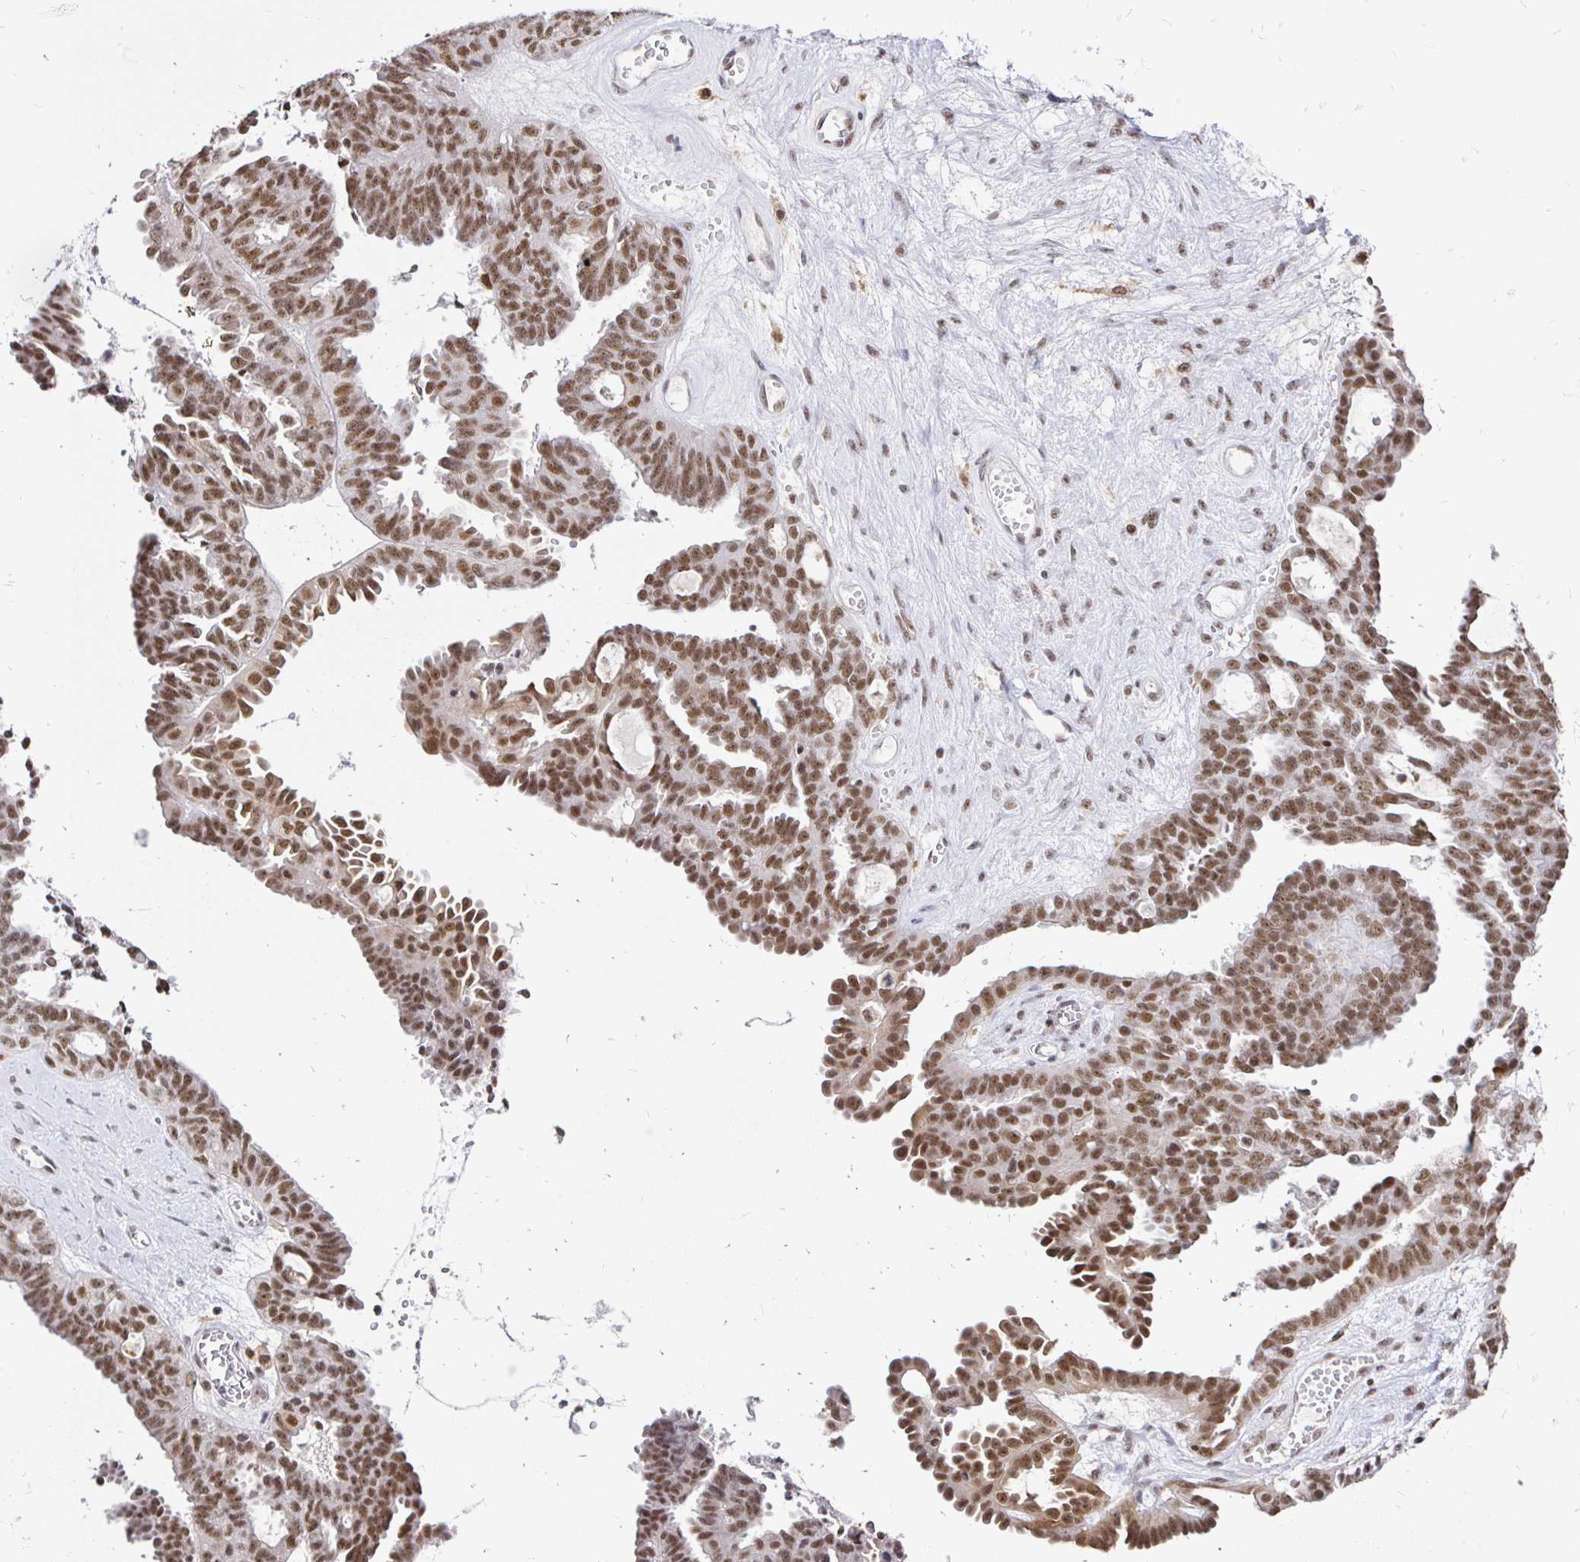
{"staining": {"intensity": "moderate", "quantity": ">75%", "location": "nuclear"}, "tissue": "ovarian cancer", "cell_type": "Tumor cells", "image_type": "cancer", "snomed": [{"axis": "morphology", "description": "Cystadenocarcinoma, serous, NOS"}, {"axis": "topography", "description": "Ovary"}], "caption": "Ovarian serous cystadenocarcinoma tissue demonstrates moderate nuclear expression in approximately >75% of tumor cells, visualized by immunohistochemistry.", "gene": "SIN3A", "patient": {"sex": "female", "age": 71}}